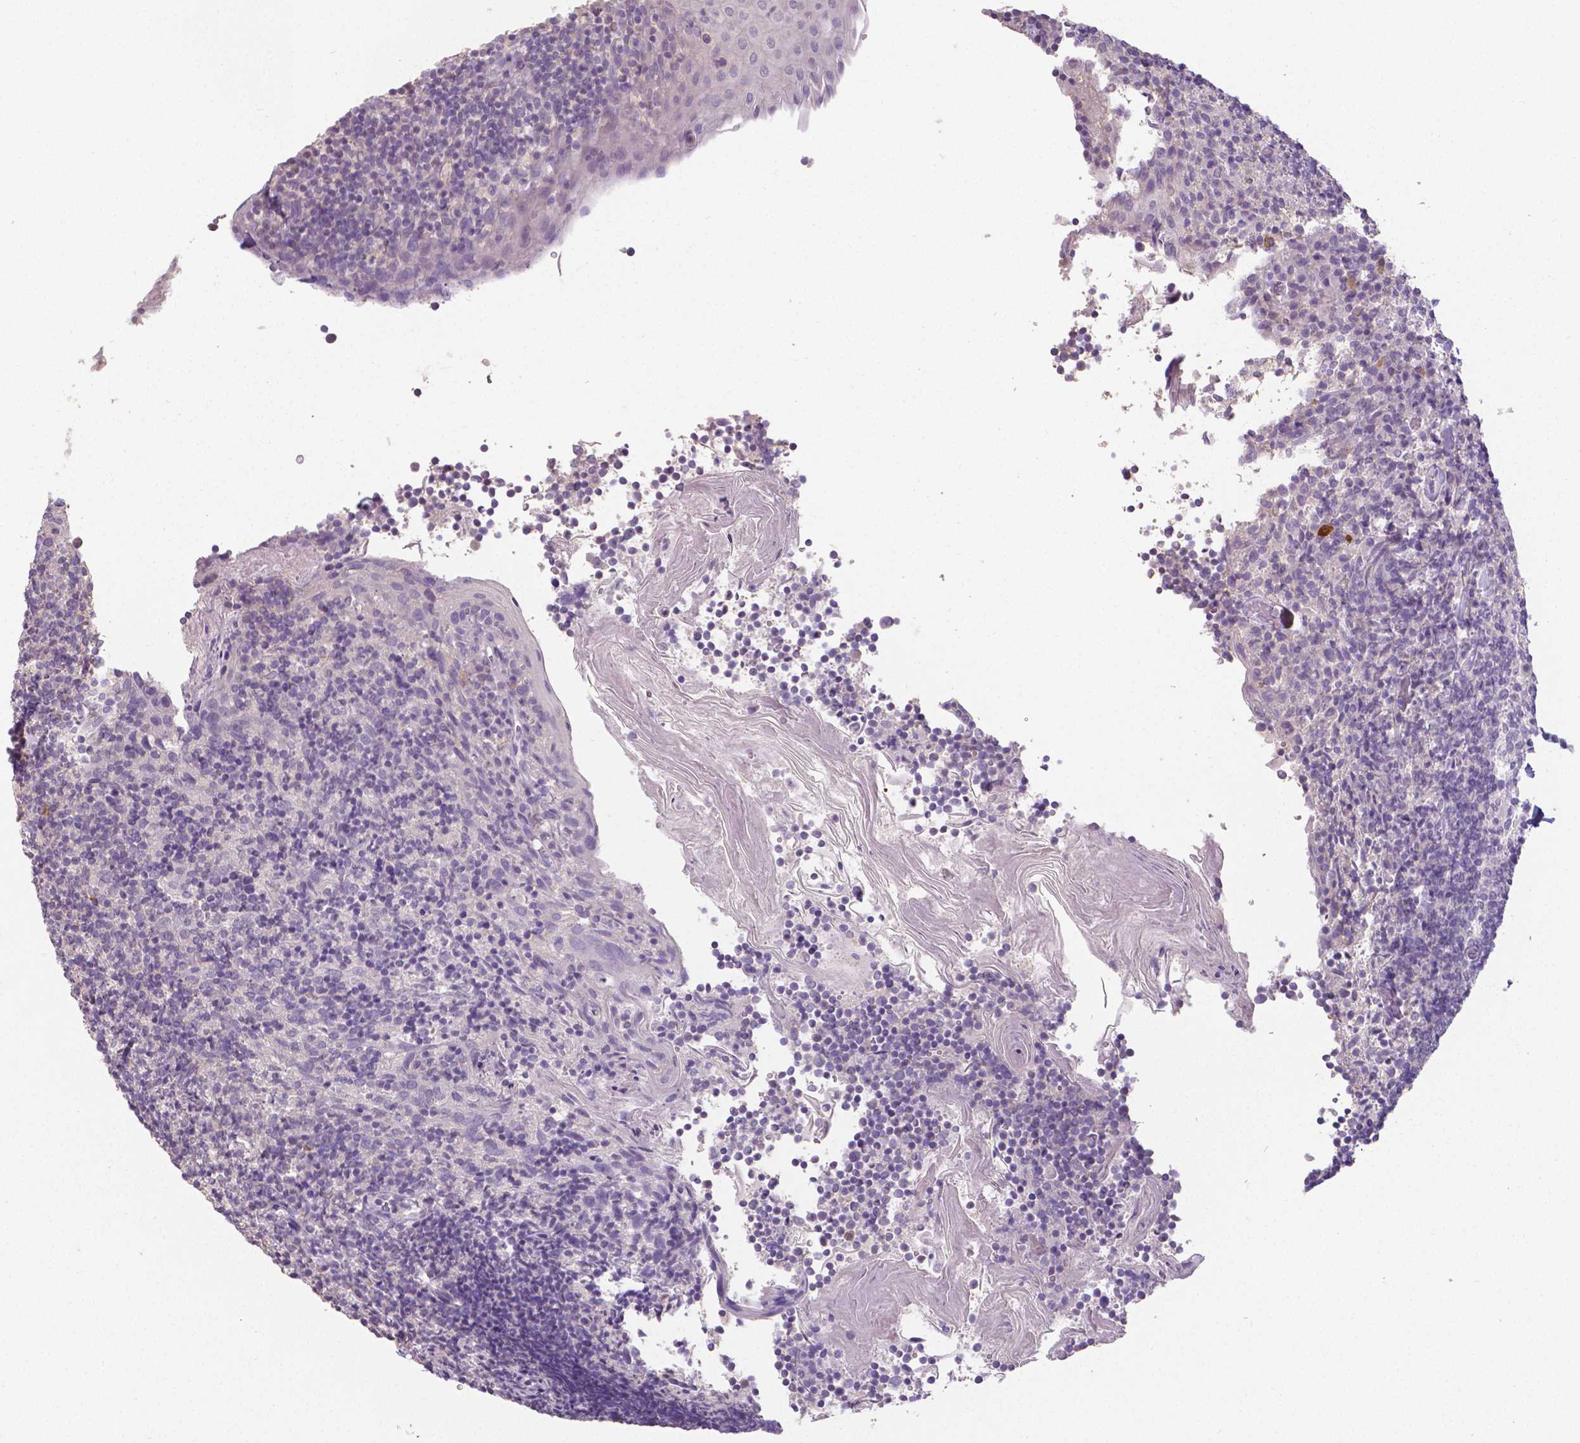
{"staining": {"intensity": "negative", "quantity": "none", "location": "none"}, "tissue": "tonsil", "cell_type": "Germinal center cells", "image_type": "normal", "snomed": [{"axis": "morphology", "description": "Normal tissue, NOS"}, {"axis": "topography", "description": "Tonsil"}], "caption": "Image shows no significant protein expression in germinal center cells of benign tonsil. (DAB IHC, high magnification).", "gene": "CRMP1", "patient": {"sex": "female", "age": 10}}